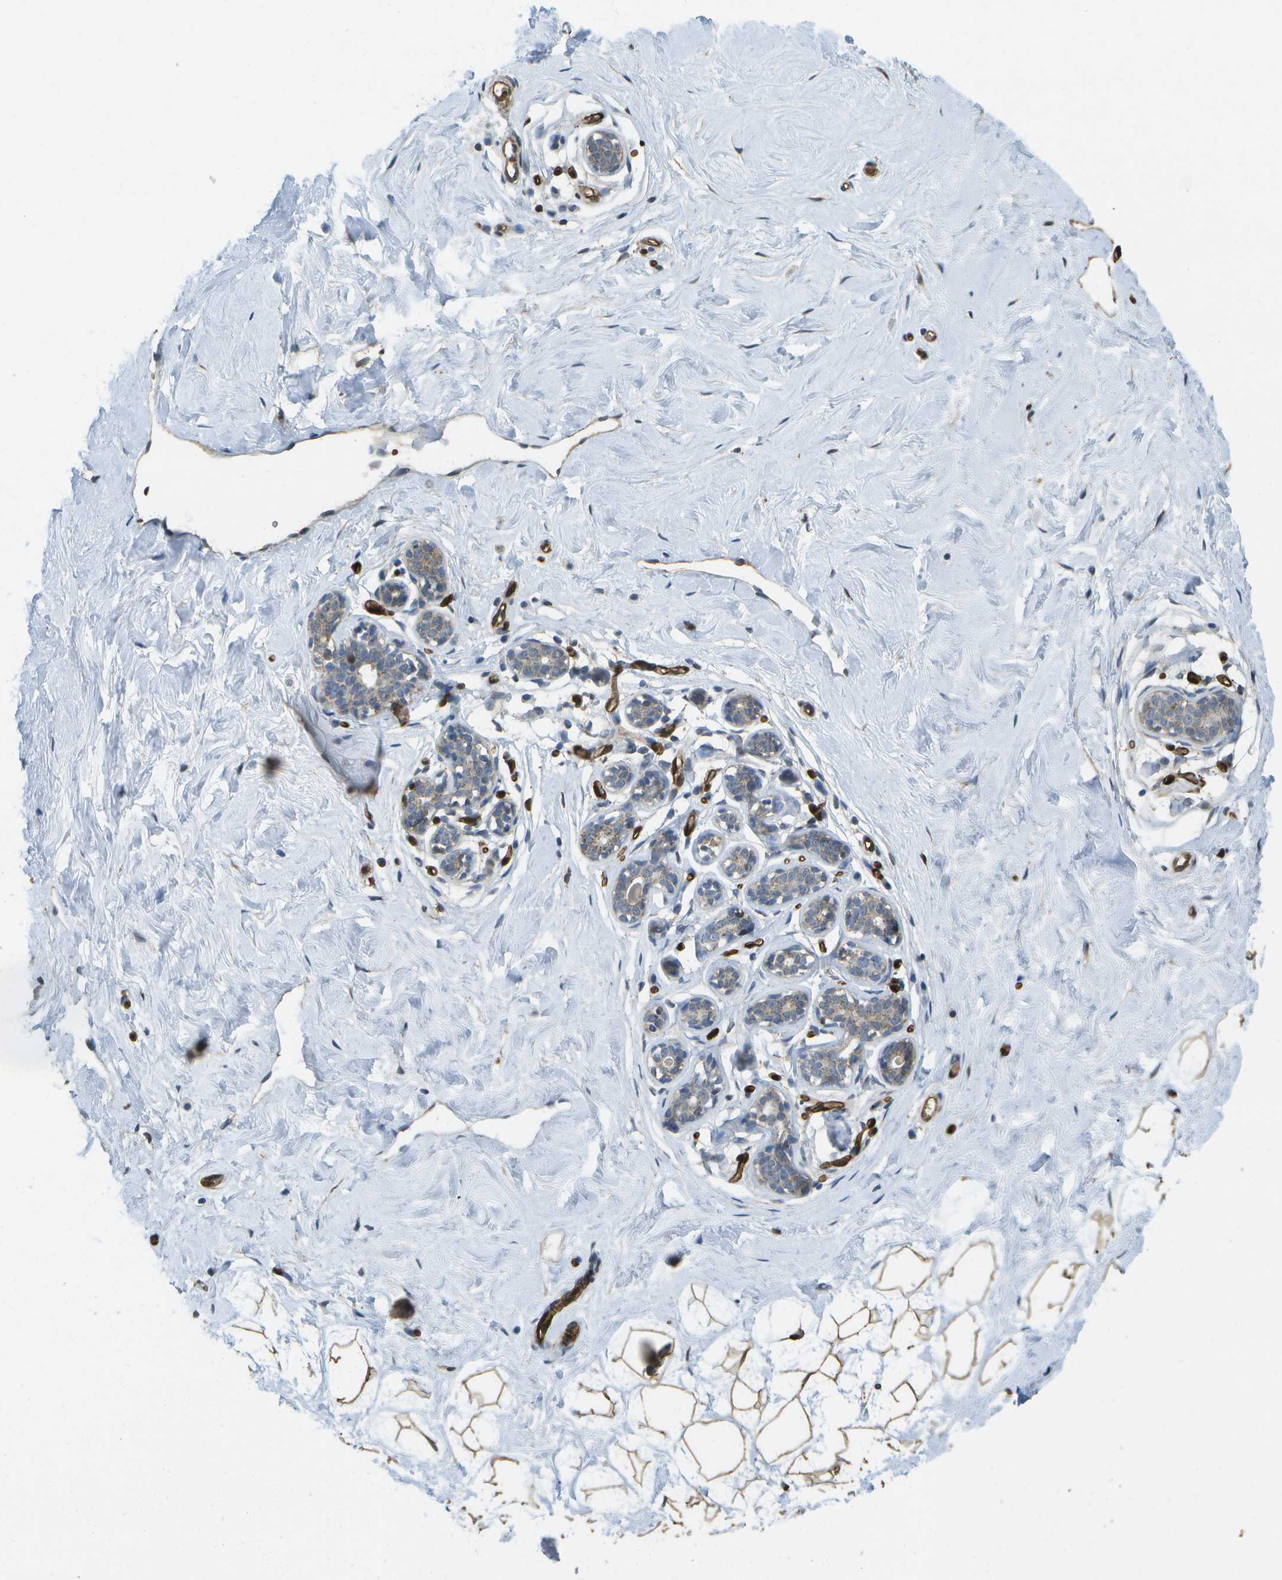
{"staining": {"intensity": "moderate", "quantity": ">75%", "location": "cytoplasmic/membranous"}, "tissue": "breast", "cell_type": "Adipocytes", "image_type": "normal", "snomed": [{"axis": "morphology", "description": "Normal tissue, NOS"}, {"axis": "topography", "description": "Breast"}], "caption": "Human breast stained with a brown dye displays moderate cytoplasmic/membranous positive positivity in about >75% of adipocytes.", "gene": "CACHD1", "patient": {"sex": "female", "age": 23}}